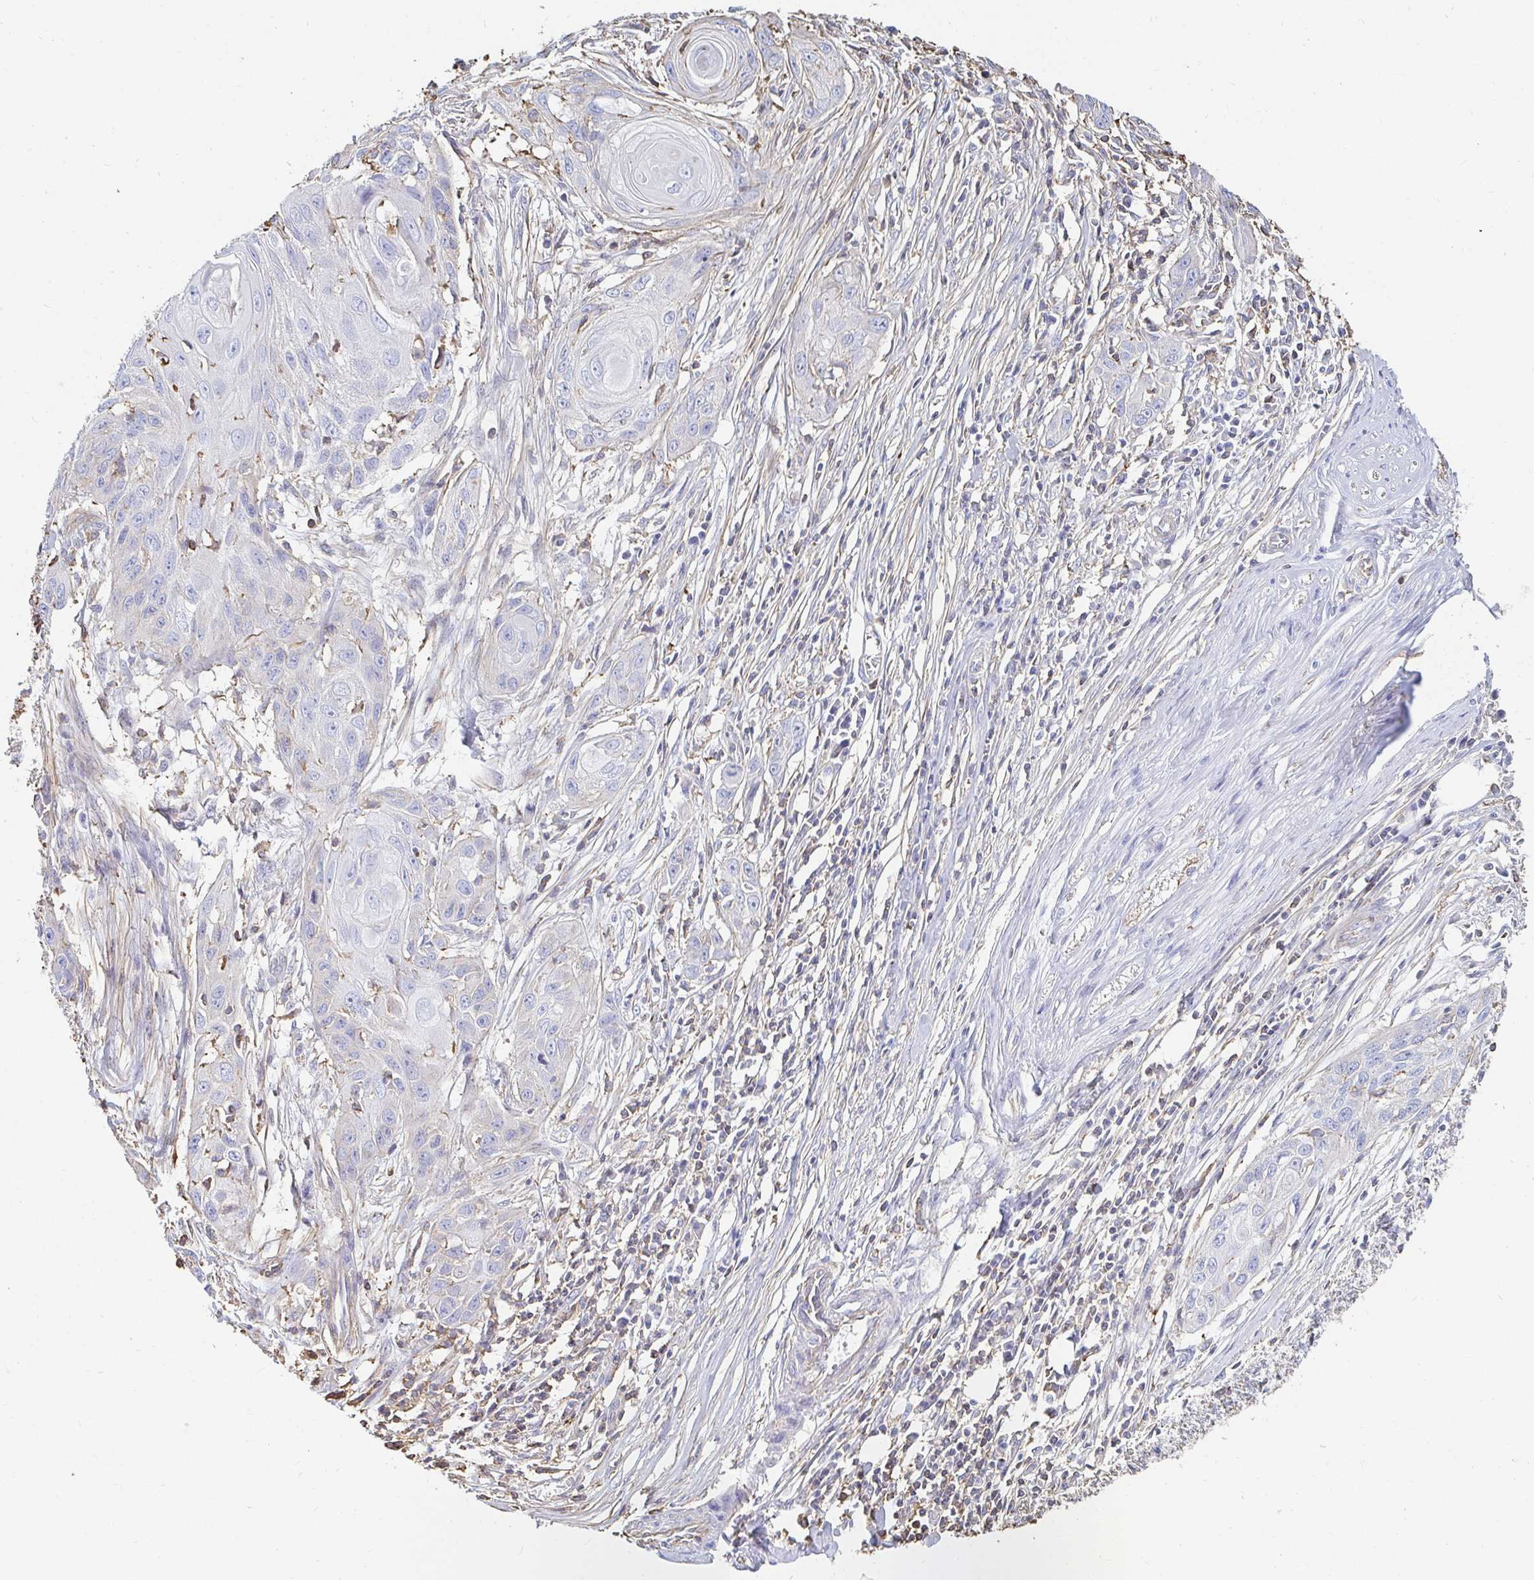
{"staining": {"intensity": "weak", "quantity": "<25%", "location": "cytoplasmic/membranous"}, "tissue": "skin cancer", "cell_type": "Tumor cells", "image_type": "cancer", "snomed": [{"axis": "morphology", "description": "Squamous cell carcinoma, NOS"}, {"axis": "topography", "description": "Skin"}, {"axis": "topography", "description": "Vulva"}], "caption": "Tumor cells show no significant positivity in squamous cell carcinoma (skin).", "gene": "PTPN14", "patient": {"sex": "female", "age": 83}}